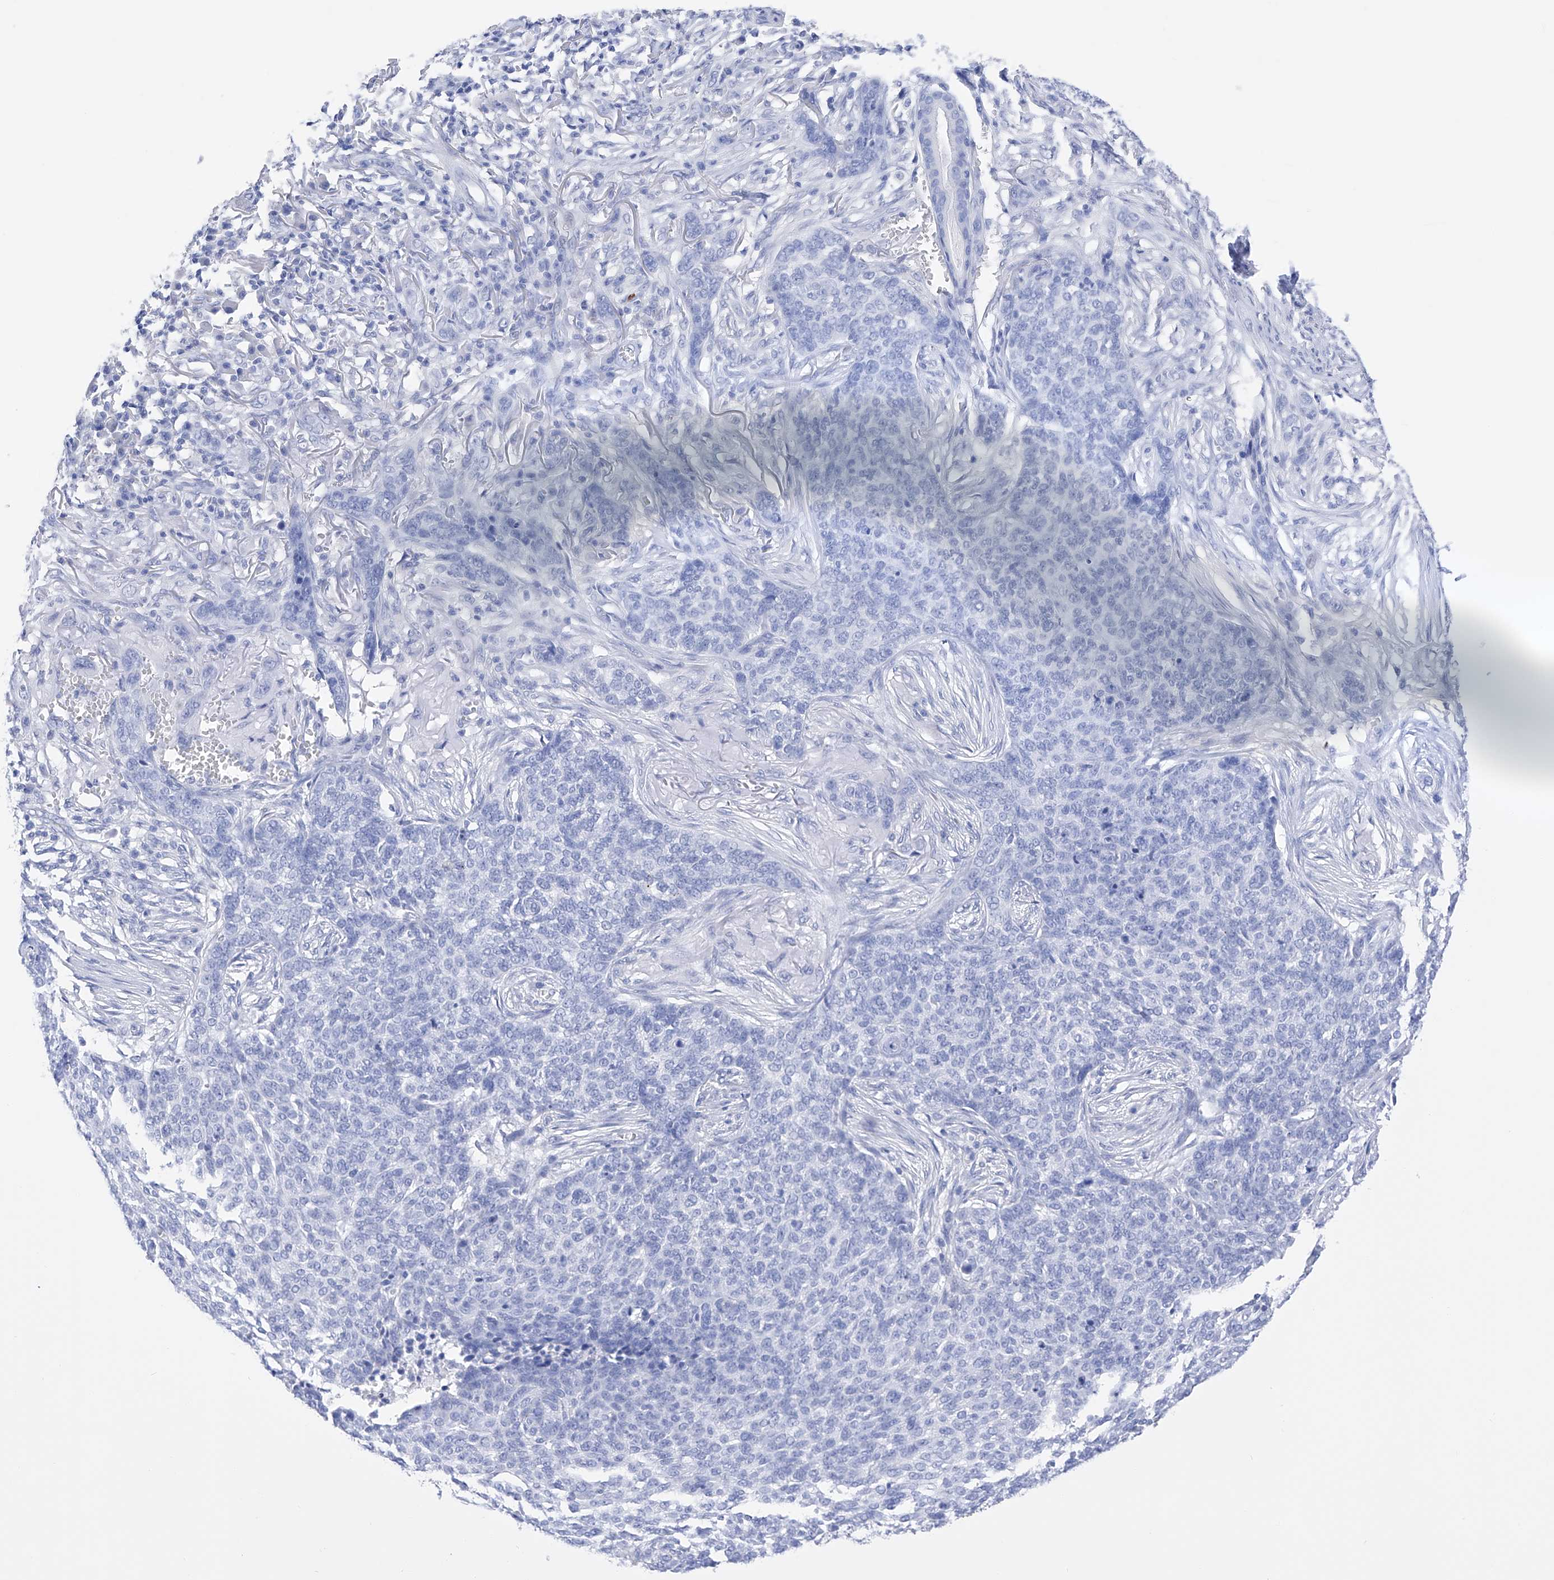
{"staining": {"intensity": "negative", "quantity": "none", "location": "none"}, "tissue": "skin cancer", "cell_type": "Tumor cells", "image_type": "cancer", "snomed": [{"axis": "morphology", "description": "Basal cell carcinoma"}, {"axis": "topography", "description": "Skin"}], "caption": "Immunohistochemical staining of human skin basal cell carcinoma displays no significant staining in tumor cells.", "gene": "FLG", "patient": {"sex": "male", "age": 85}}